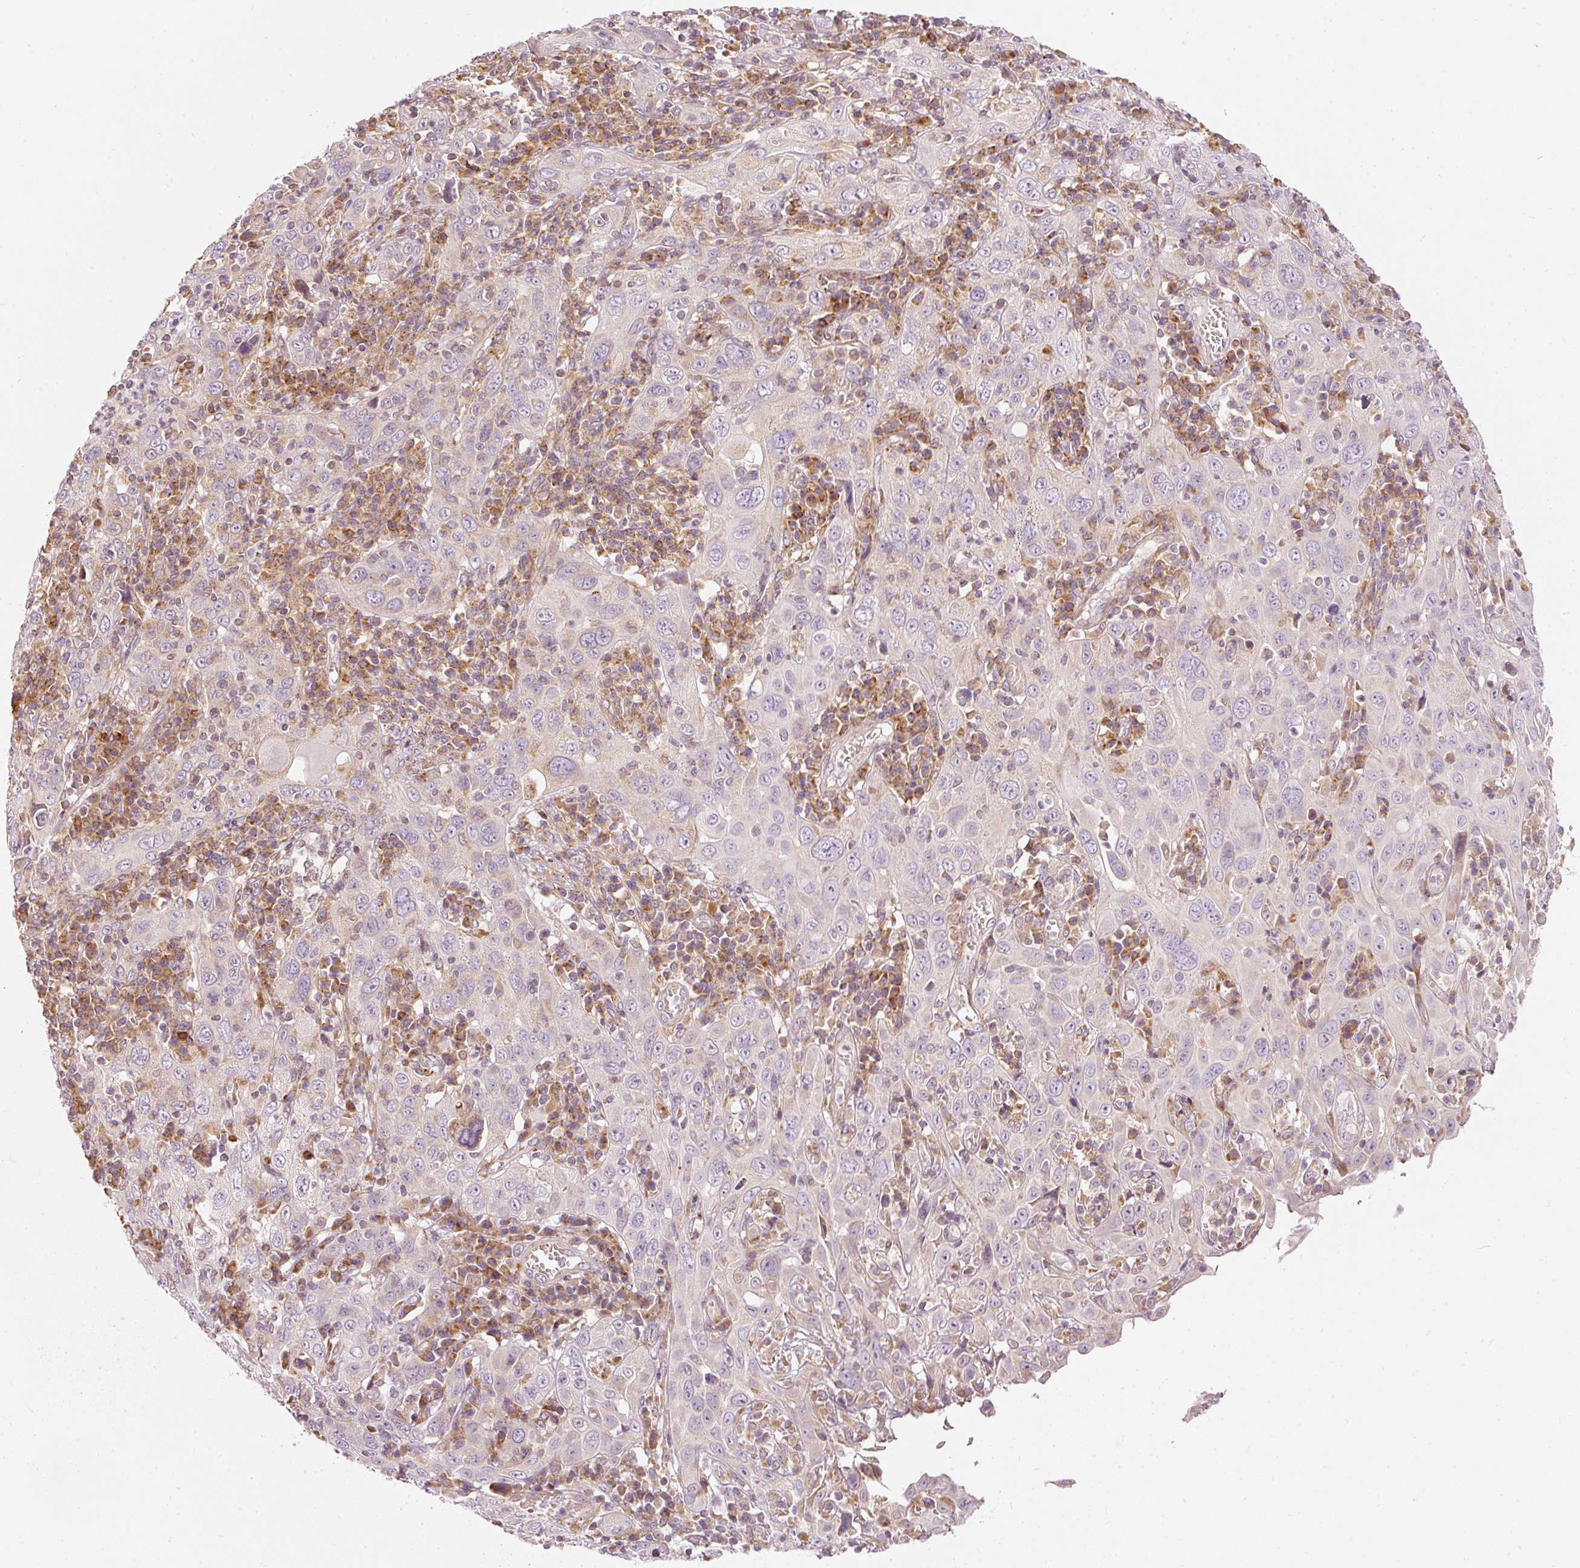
{"staining": {"intensity": "negative", "quantity": "none", "location": "none"}, "tissue": "cervical cancer", "cell_type": "Tumor cells", "image_type": "cancer", "snomed": [{"axis": "morphology", "description": "Squamous cell carcinoma, NOS"}, {"axis": "topography", "description": "Cervix"}], "caption": "This is a histopathology image of immunohistochemistry staining of cervical squamous cell carcinoma, which shows no expression in tumor cells.", "gene": "SNAPC5", "patient": {"sex": "female", "age": 46}}